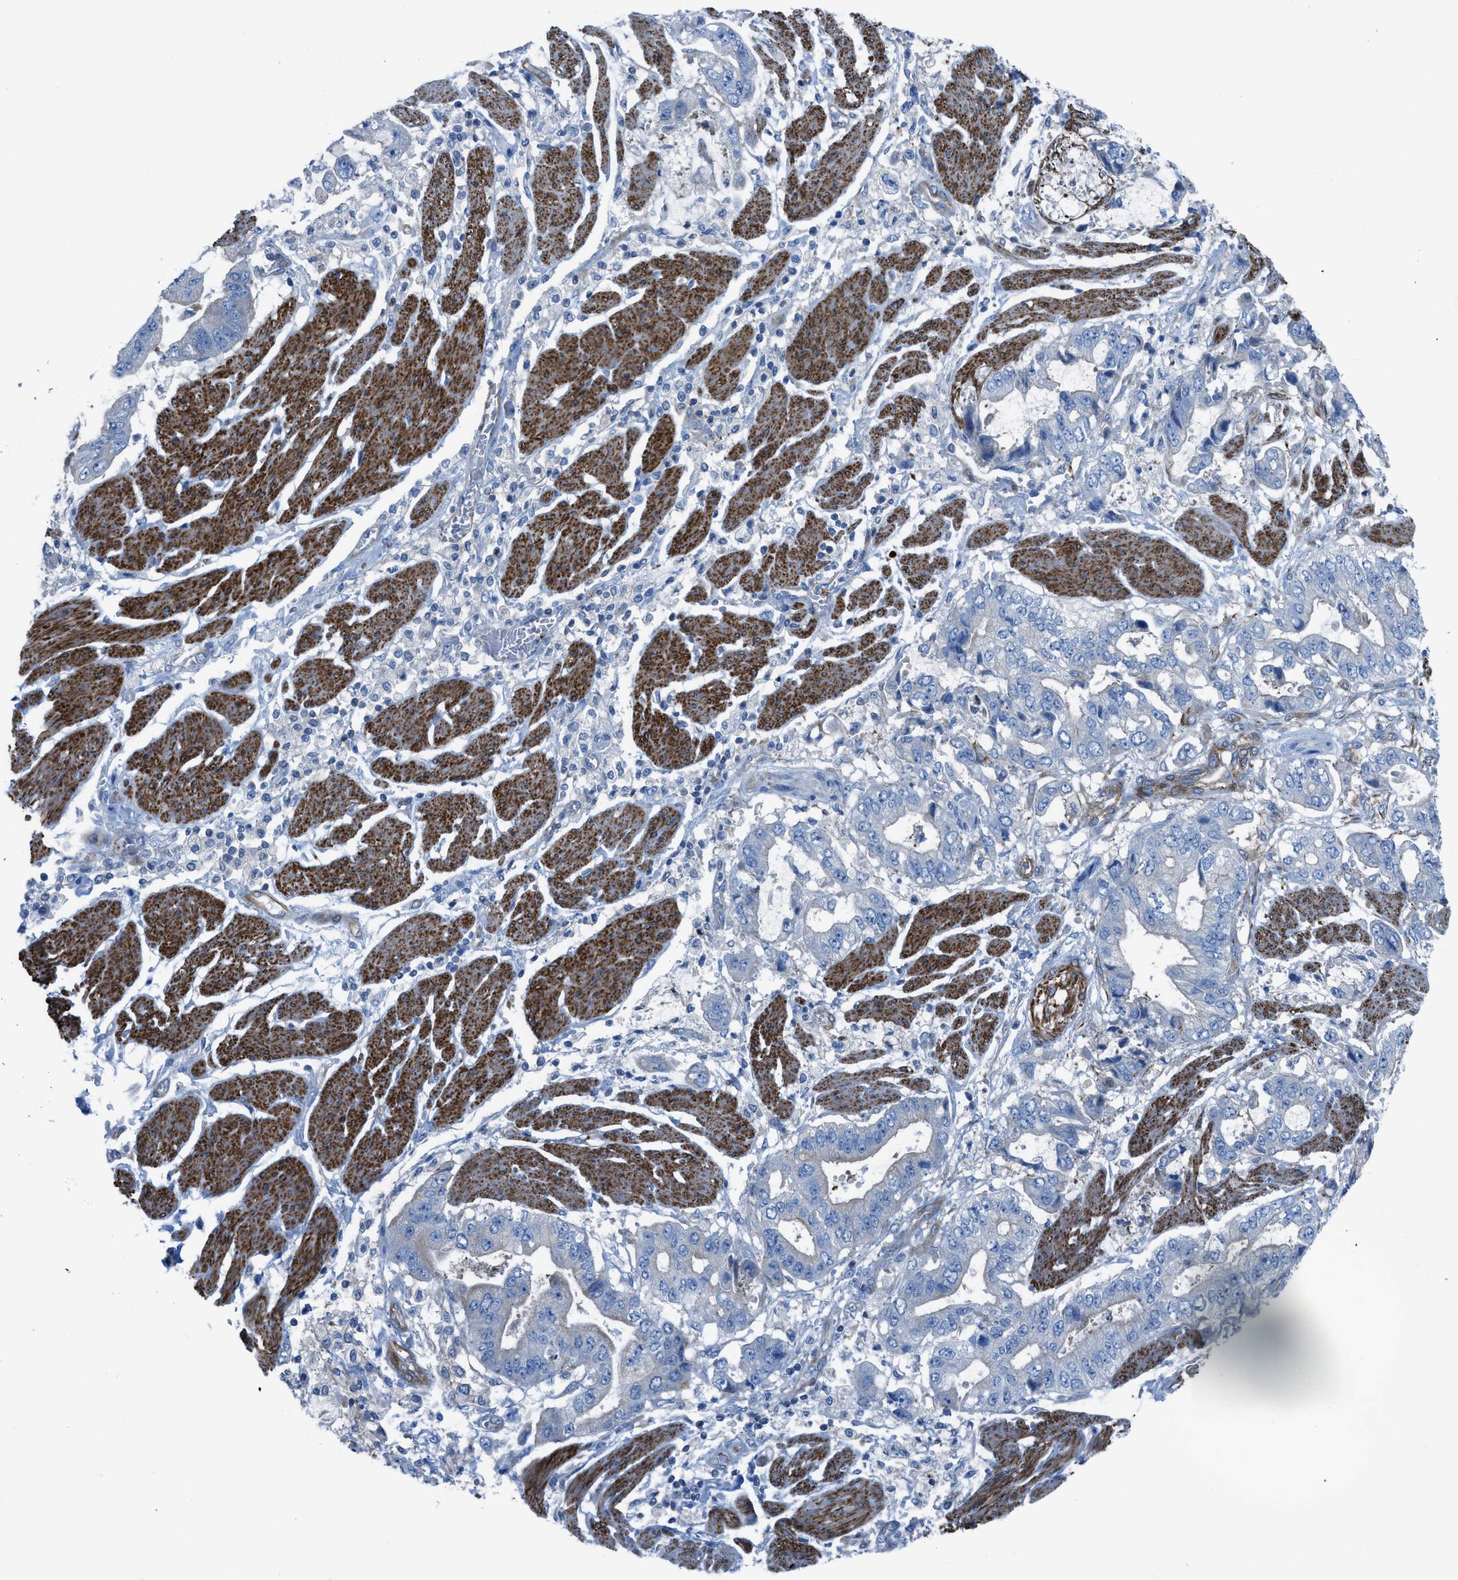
{"staining": {"intensity": "negative", "quantity": "none", "location": "none"}, "tissue": "stomach cancer", "cell_type": "Tumor cells", "image_type": "cancer", "snomed": [{"axis": "morphology", "description": "Normal tissue, NOS"}, {"axis": "morphology", "description": "Adenocarcinoma, NOS"}, {"axis": "topography", "description": "Stomach"}], "caption": "High magnification brightfield microscopy of stomach cancer stained with DAB (3,3'-diaminobenzidine) (brown) and counterstained with hematoxylin (blue): tumor cells show no significant staining.", "gene": "KCNH7", "patient": {"sex": "male", "age": 62}}